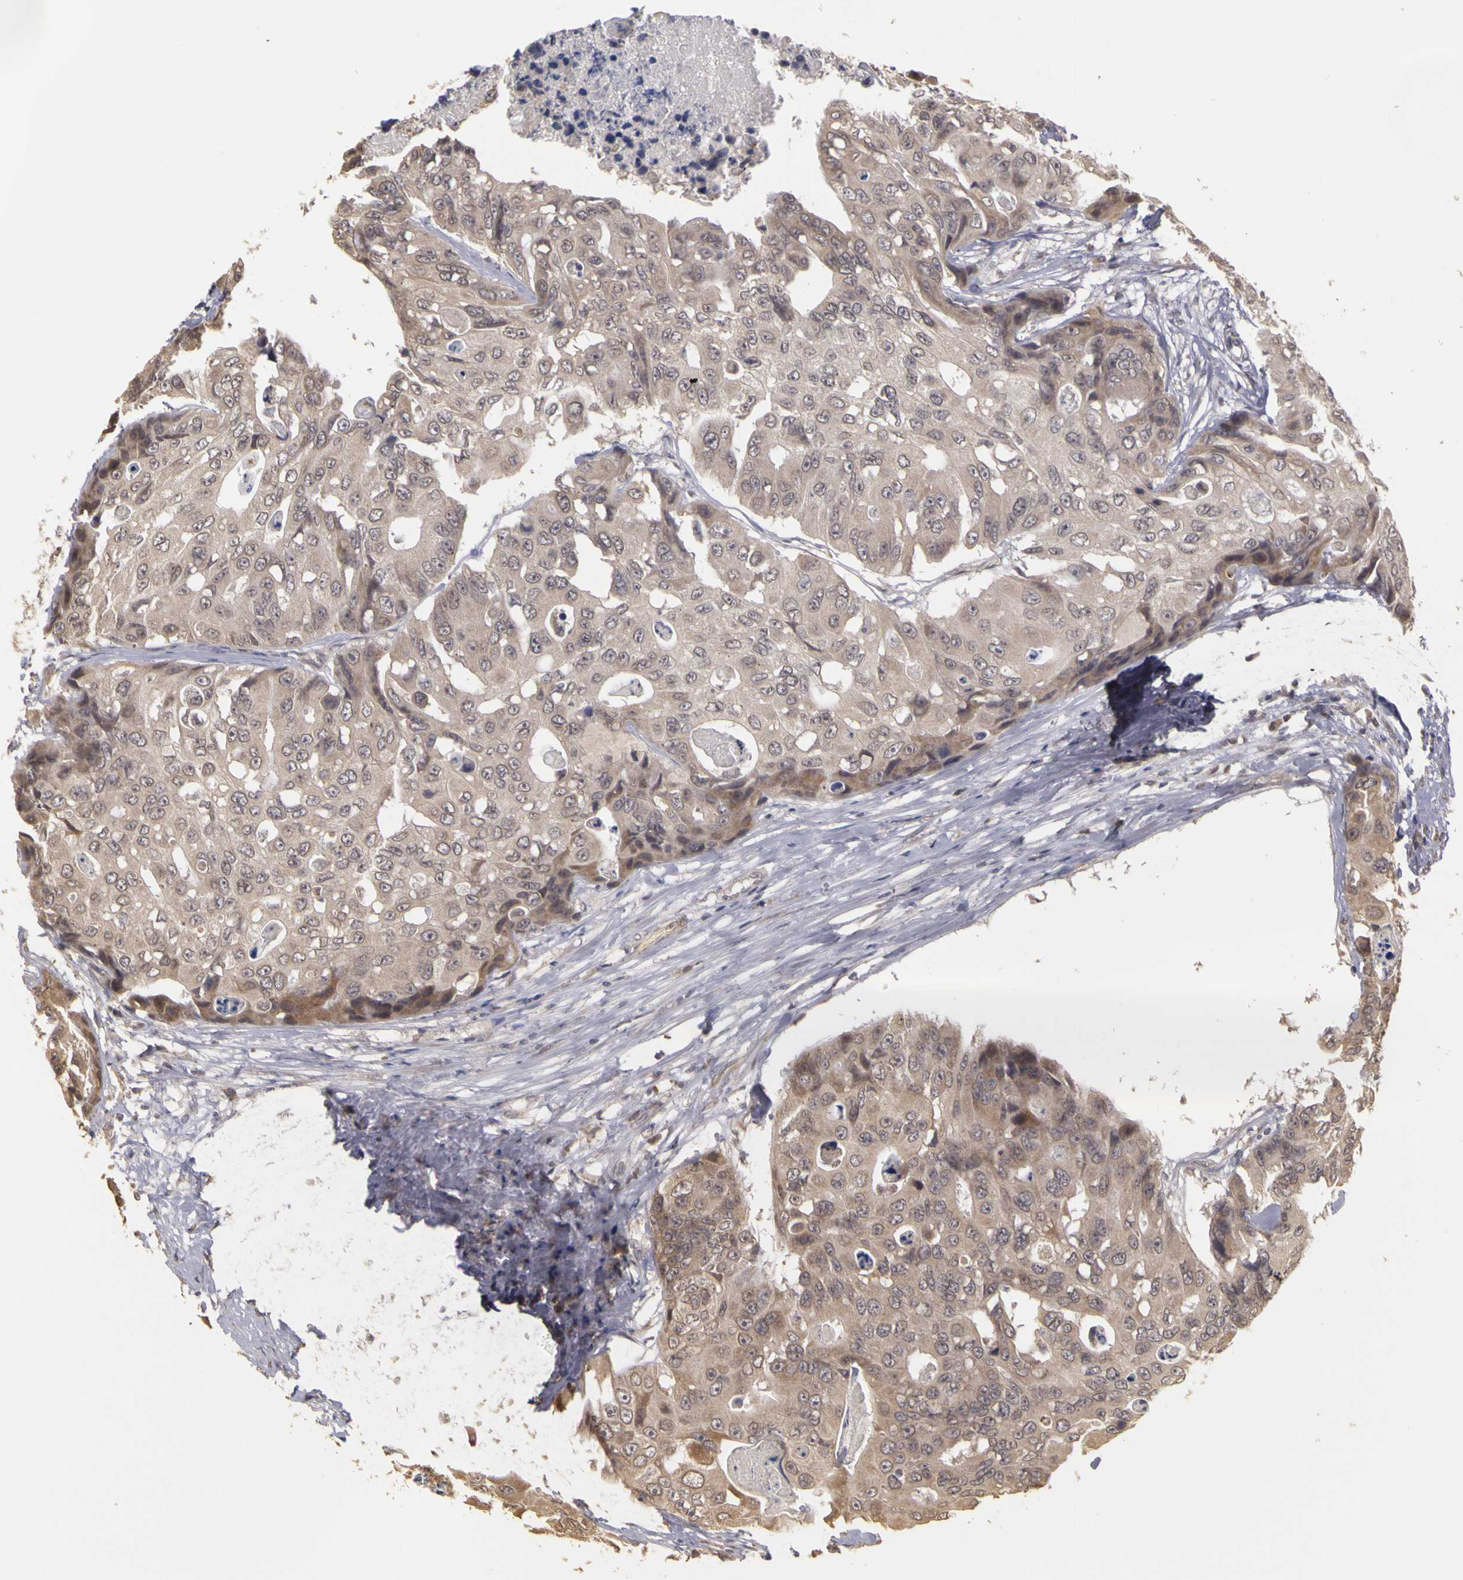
{"staining": {"intensity": "weak", "quantity": ">75%", "location": "cytoplasmic/membranous"}, "tissue": "colorectal cancer", "cell_type": "Tumor cells", "image_type": "cancer", "snomed": [{"axis": "morphology", "description": "Adenocarcinoma, NOS"}, {"axis": "topography", "description": "Colon"}], "caption": "Immunohistochemistry (DAB (3,3'-diaminobenzidine)) staining of human colorectal adenocarcinoma exhibits weak cytoplasmic/membranous protein expression in about >75% of tumor cells.", "gene": "FRMD7", "patient": {"sex": "female", "age": 86}}